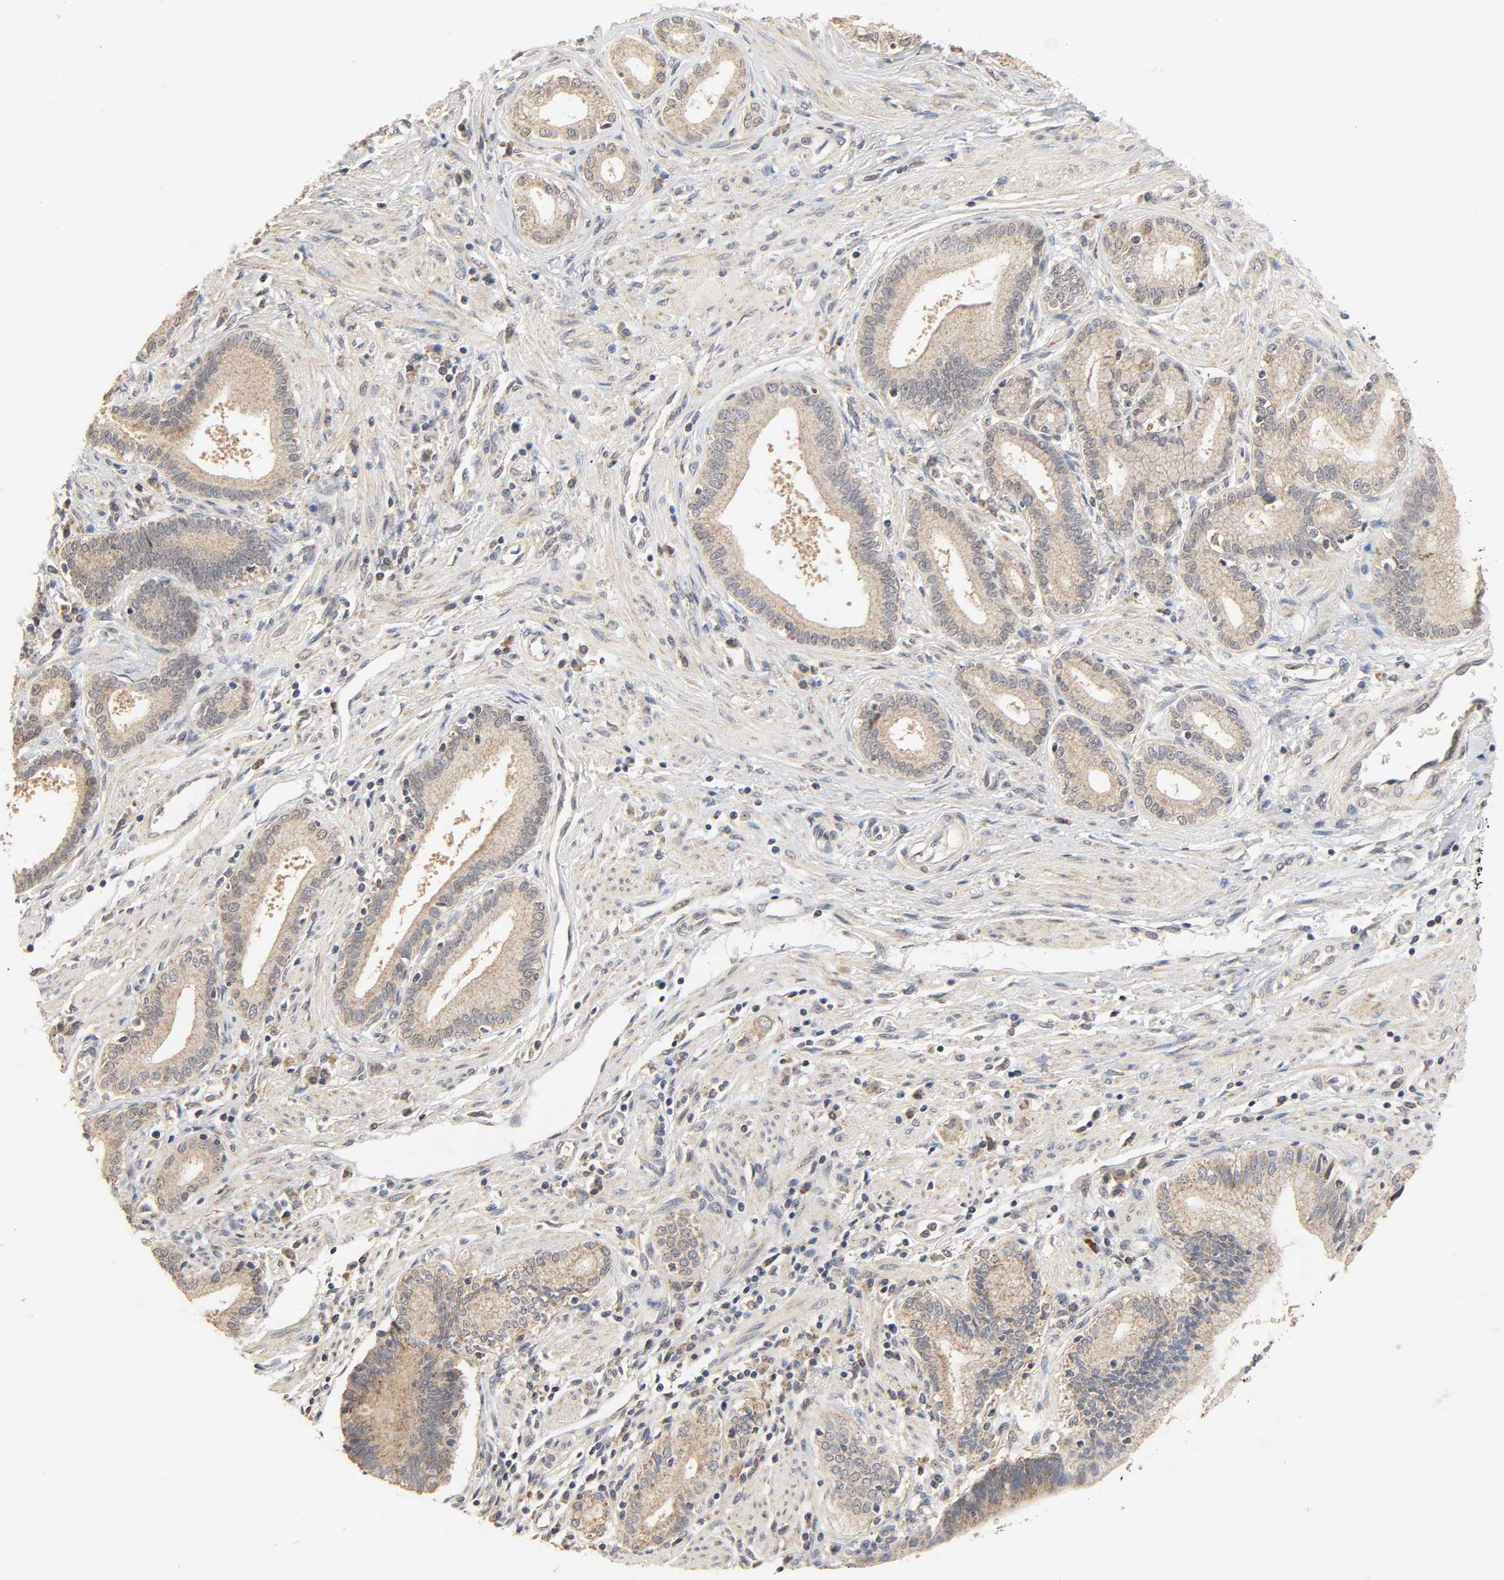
{"staining": {"intensity": "weak", "quantity": ">75%", "location": "cytoplasmic/membranous"}, "tissue": "pancreatic cancer", "cell_type": "Tumor cells", "image_type": "cancer", "snomed": [{"axis": "morphology", "description": "Adenocarcinoma, NOS"}, {"axis": "topography", "description": "Pancreas"}], "caption": "Brown immunohistochemical staining in human pancreatic cancer (adenocarcinoma) reveals weak cytoplasmic/membranous positivity in about >75% of tumor cells. Nuclei are stained in blue.", "gene": "CLEC4E", "patient": {"sex": "female", "age": 48}}